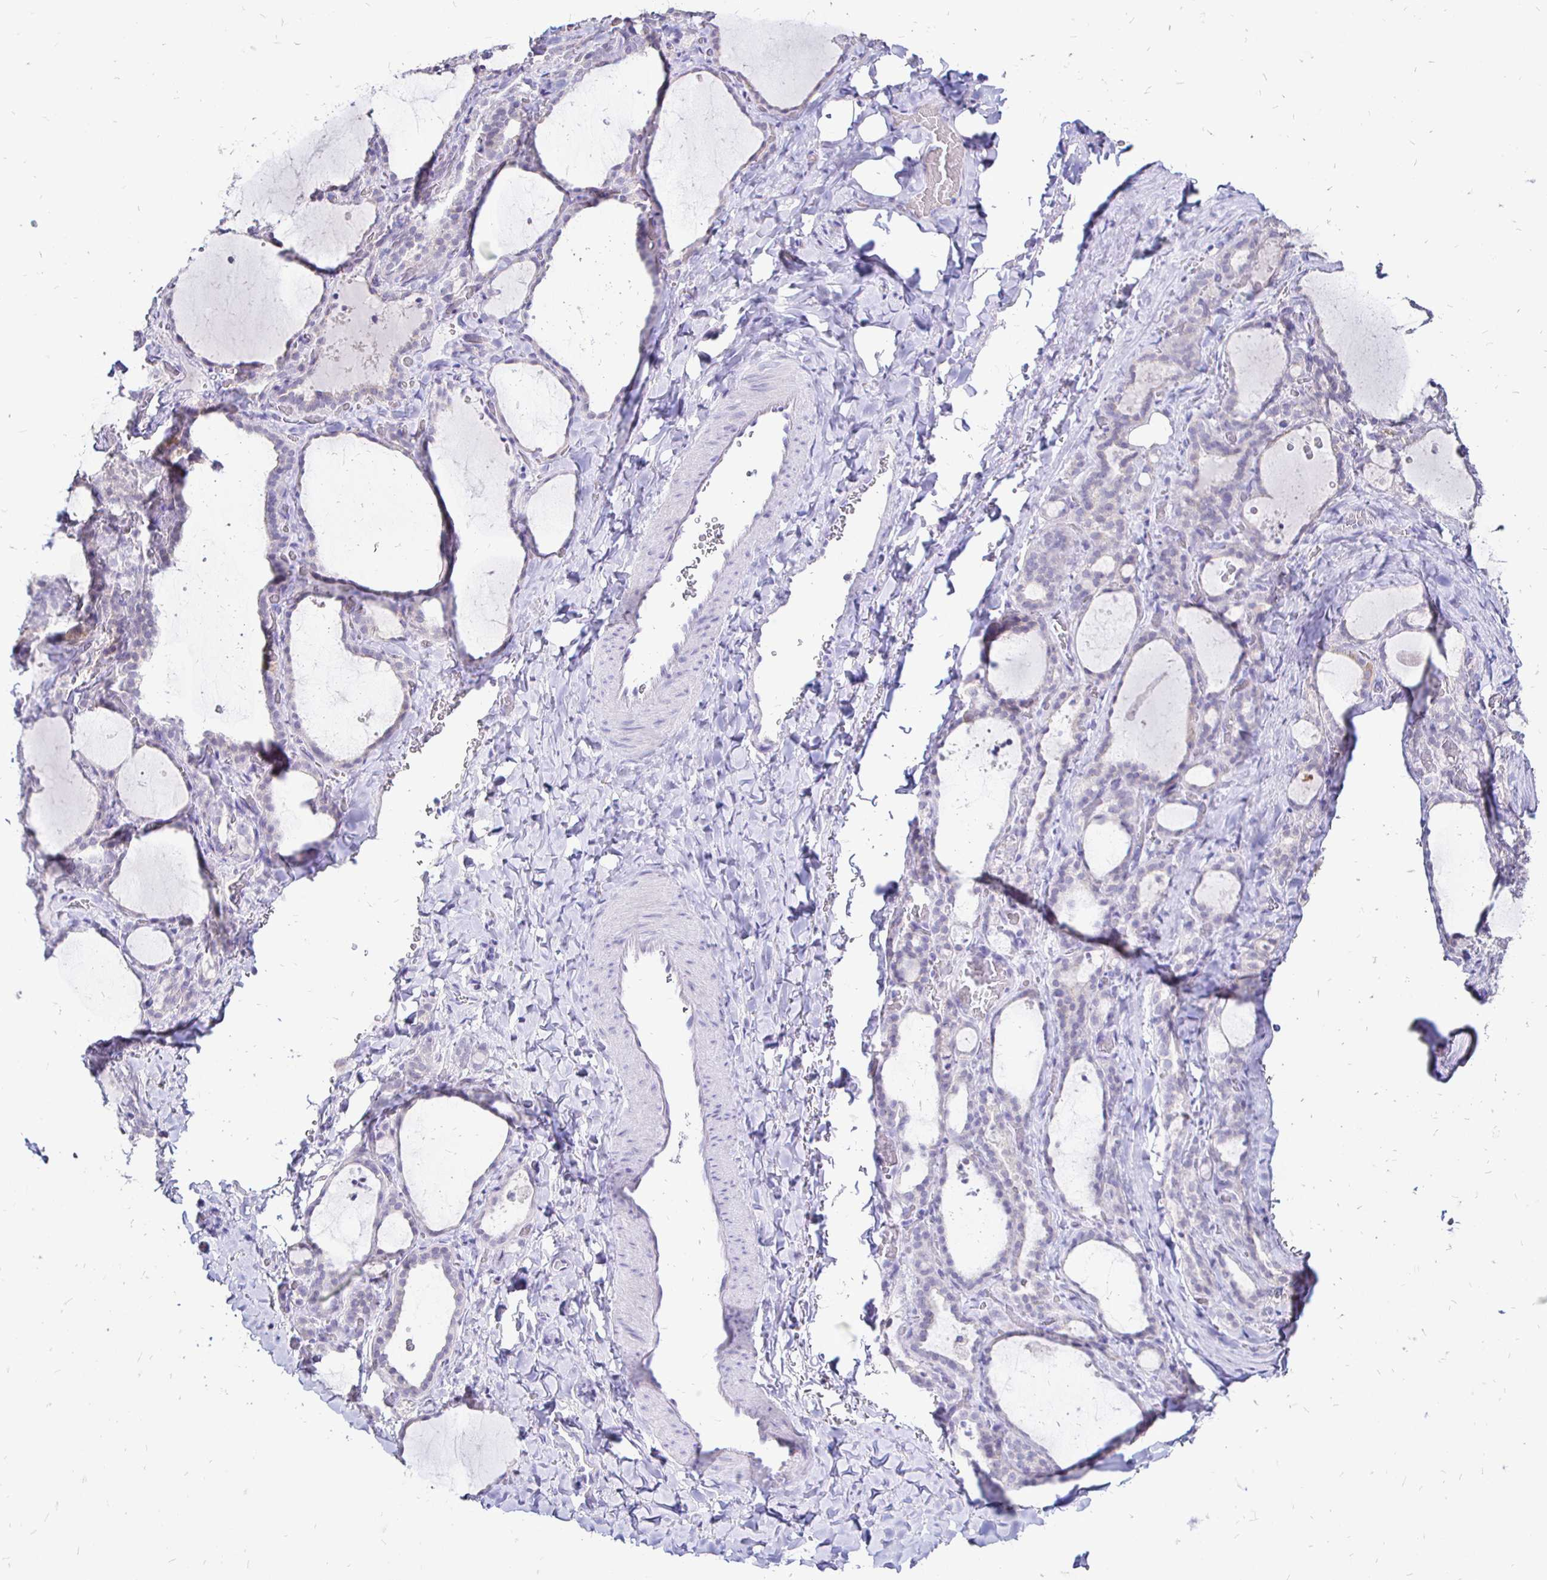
{"staining": {"intensity": "negative", "quantity": "none", "location": "none"}, "tissue": "thyroid gland", "cell_type": "Glandular cells", "image_type": "normal", "snomed": [{"axis": "morphology", "description": "Normal tissue, NOS"}, {"axis": "topography", "description": "Thyroid gland"}], "caption": "This image is of normal thyroid gland stained with IHC to label a protein in brown with the nuclei are counter-stained blue. There is no positivity in glandular cells.", "gene": "IRGC", "patient": {"sex": "female", "age": 22}}